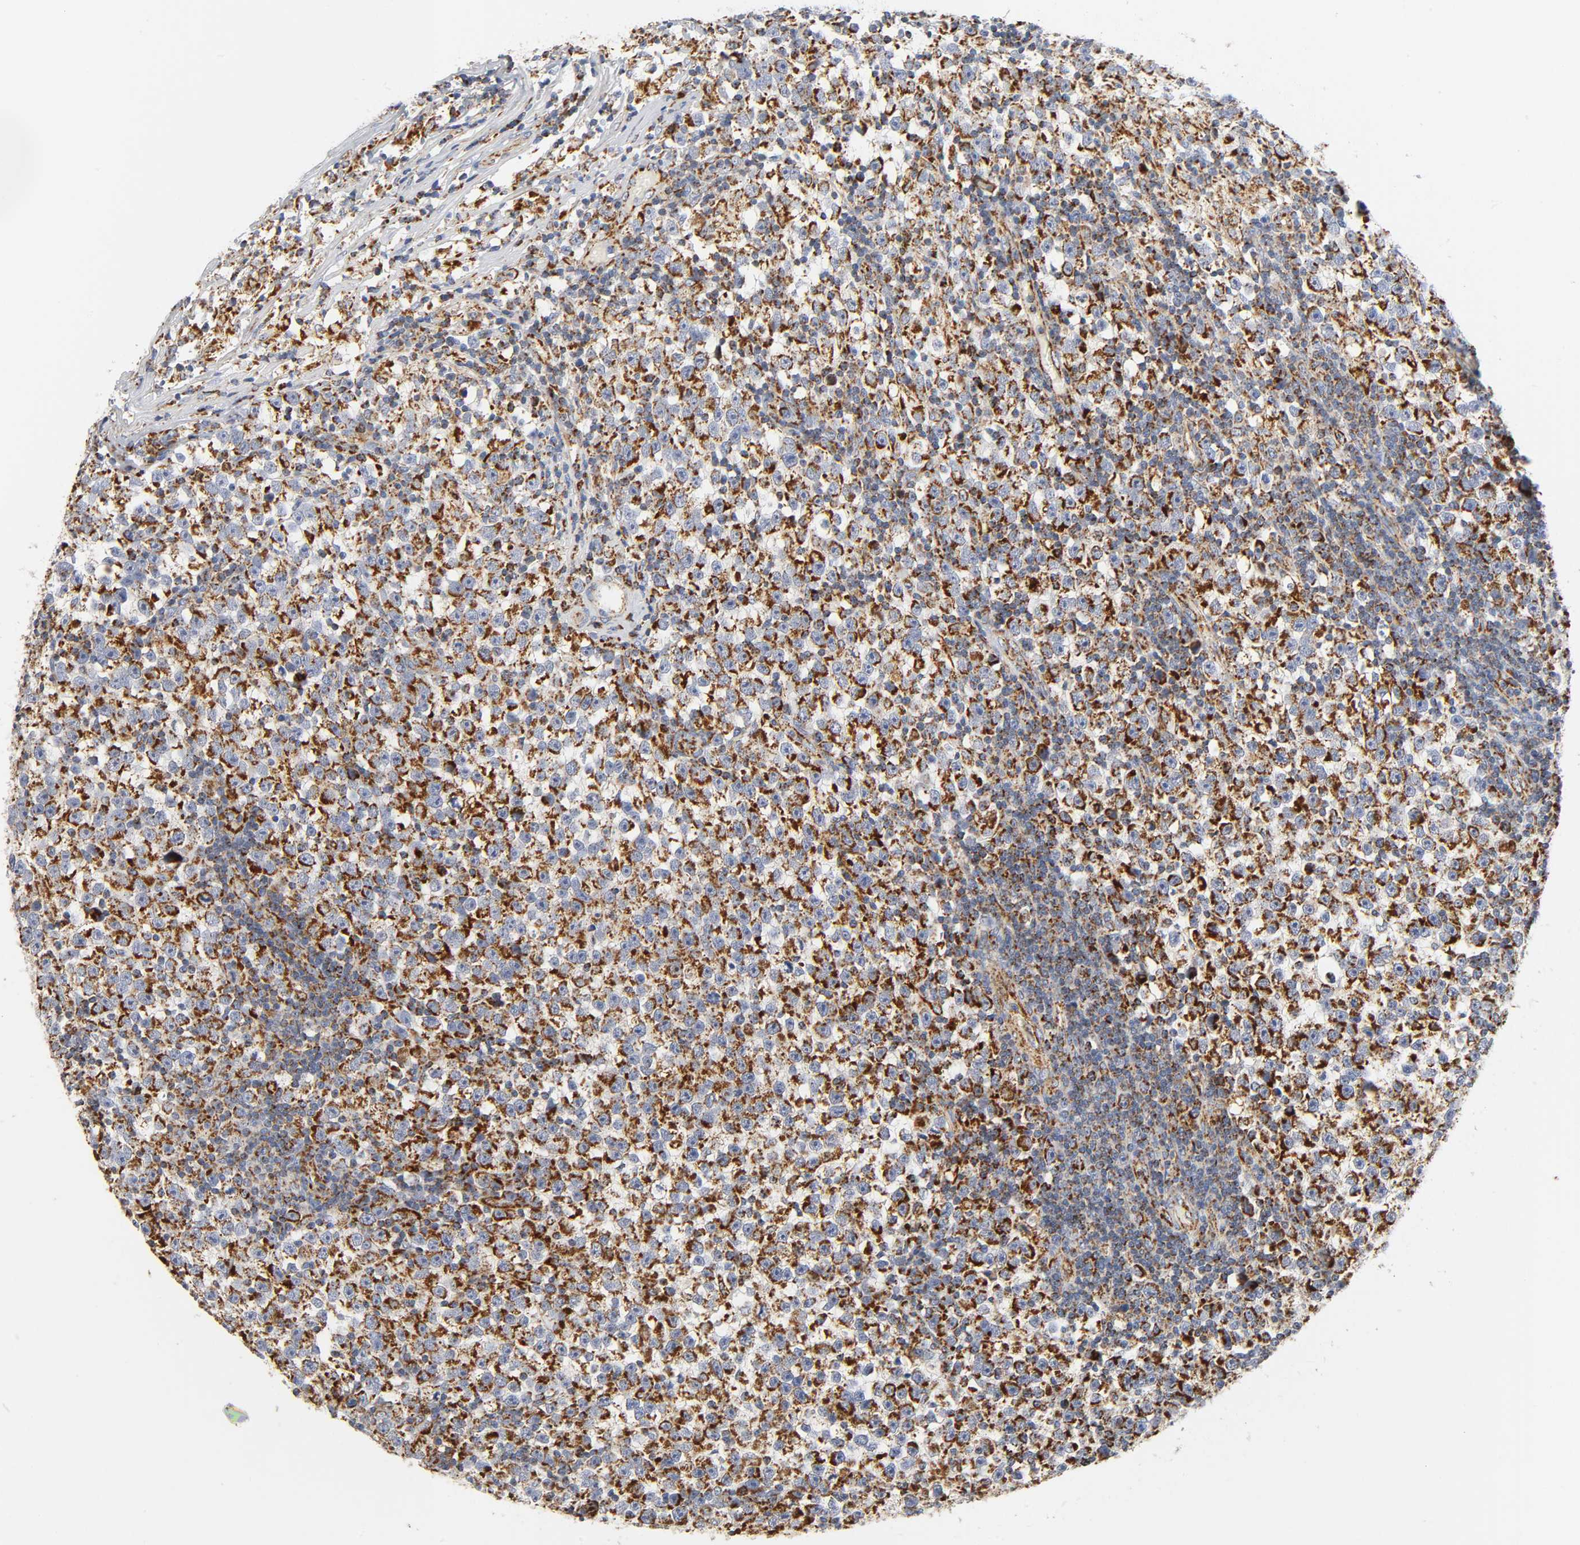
{"staining": {"intensity": "strong", "quantity": ">75%", "location": "cytoplasmic/membranous"}, "tissue": "testis cancer", "cell_type": "Tumor cells", "image_type": "cancer", "snomed": [{"axis": "morphology", "description": "Seminoma, NOS"}, {"axis": "topography", "description": "Testis"}], "caption": "Human seminoma (testis) stained for a protein (brown) demonstrates strong cytoplasmic/membranous positive positivity in approximately >75% of tumor cells.", "gene": "BAK1", "patient": {"sex": "male", "age": 43}}